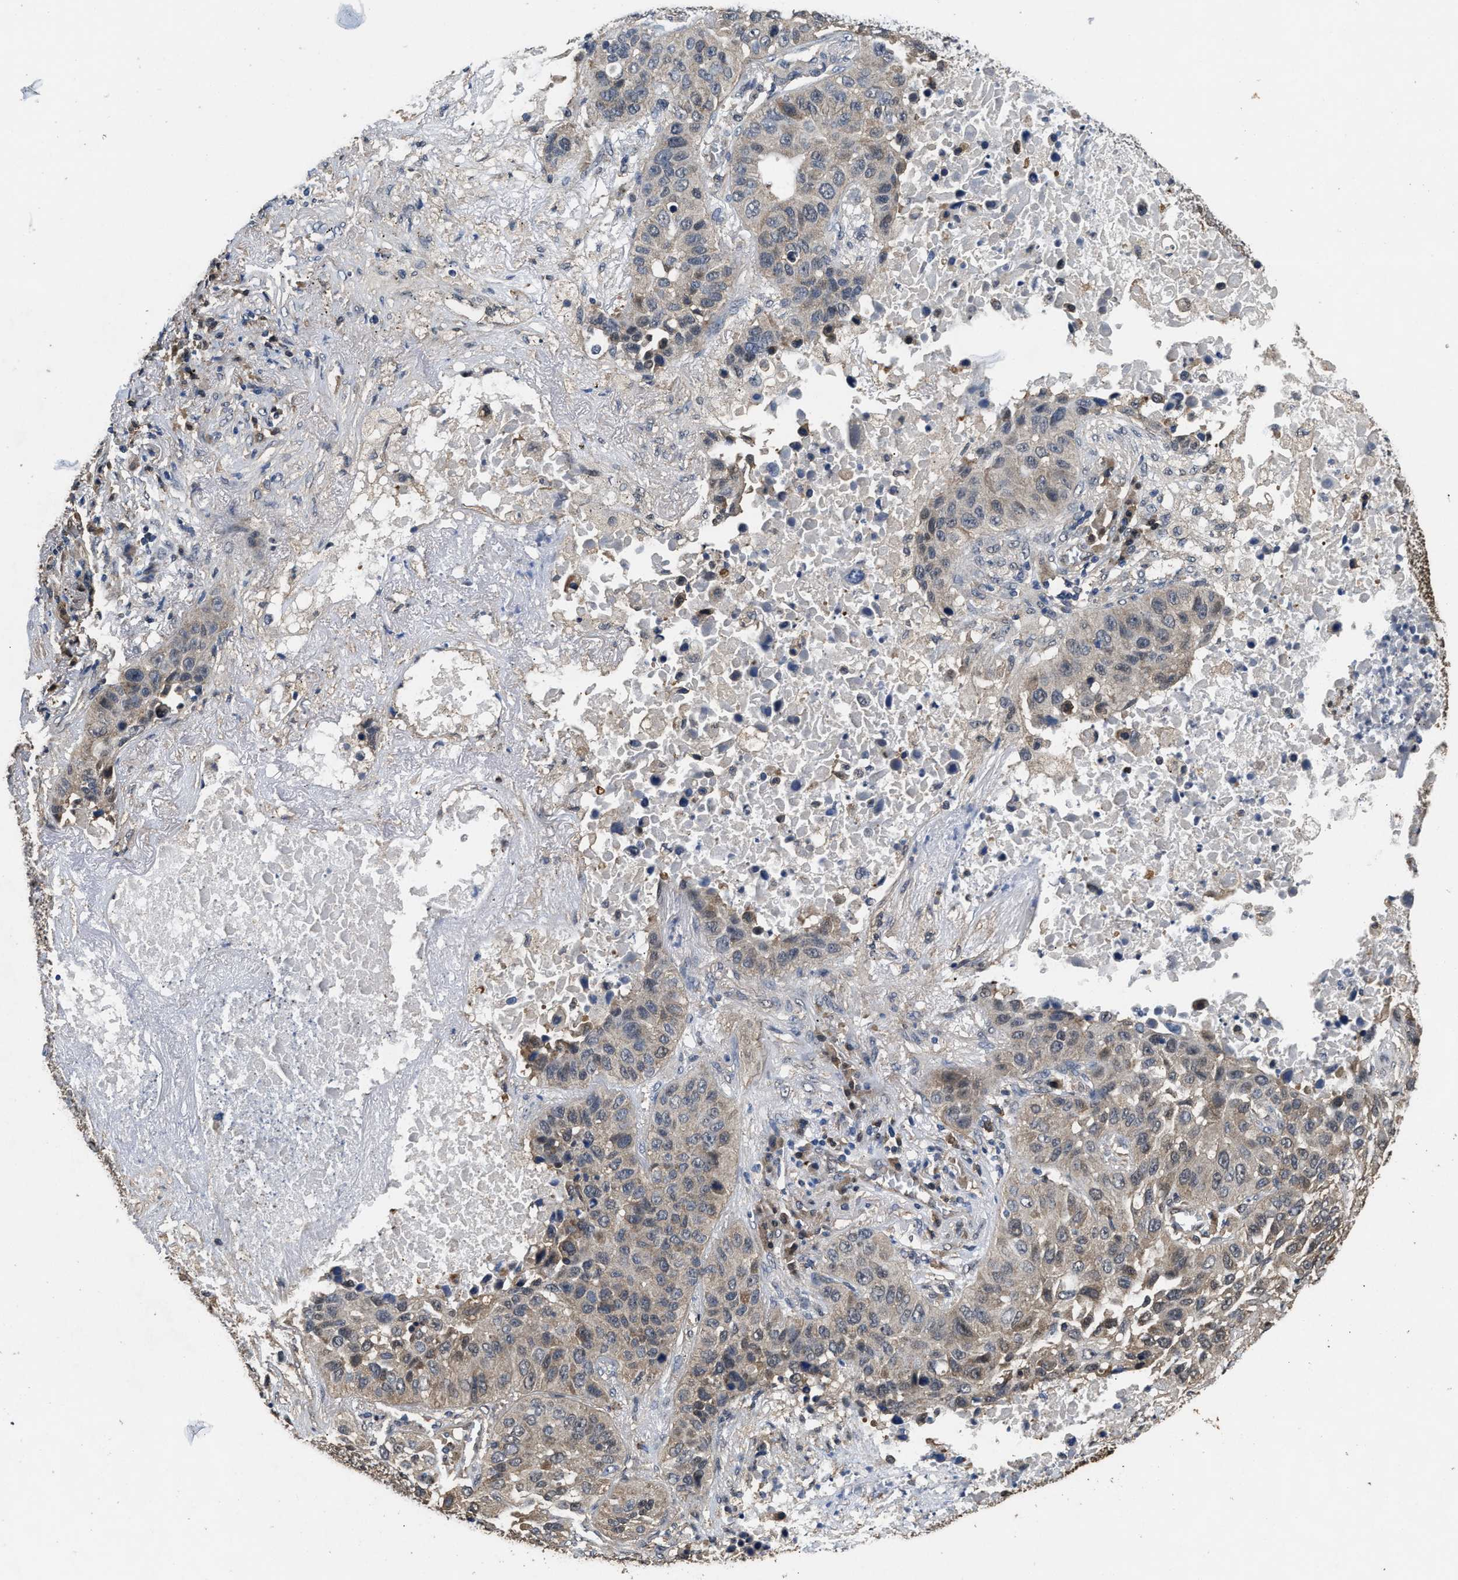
{"staining": {"intensity": "weak", "quantity": ">75%", "location": "cytoplasmic/membranous"}, "tissue": "lung cancer", "cell_type": "Tumor cells", "image_type": "cancer", "snomed": [{"axis": "morphology", "description": "Squamous cell carcinoma, NOS"}, {"axis": "topography", "description": "Lung"}], "caption": "Weak cytoplasmic/membranous expression for a protein is appreciated in about >75% of tumor cells of lung cancer (squamous cell carcinoma) using immunohistochemistry (IHC).", "gene": "YWHAE", "patient": {"sex": "male", "age": 57}}